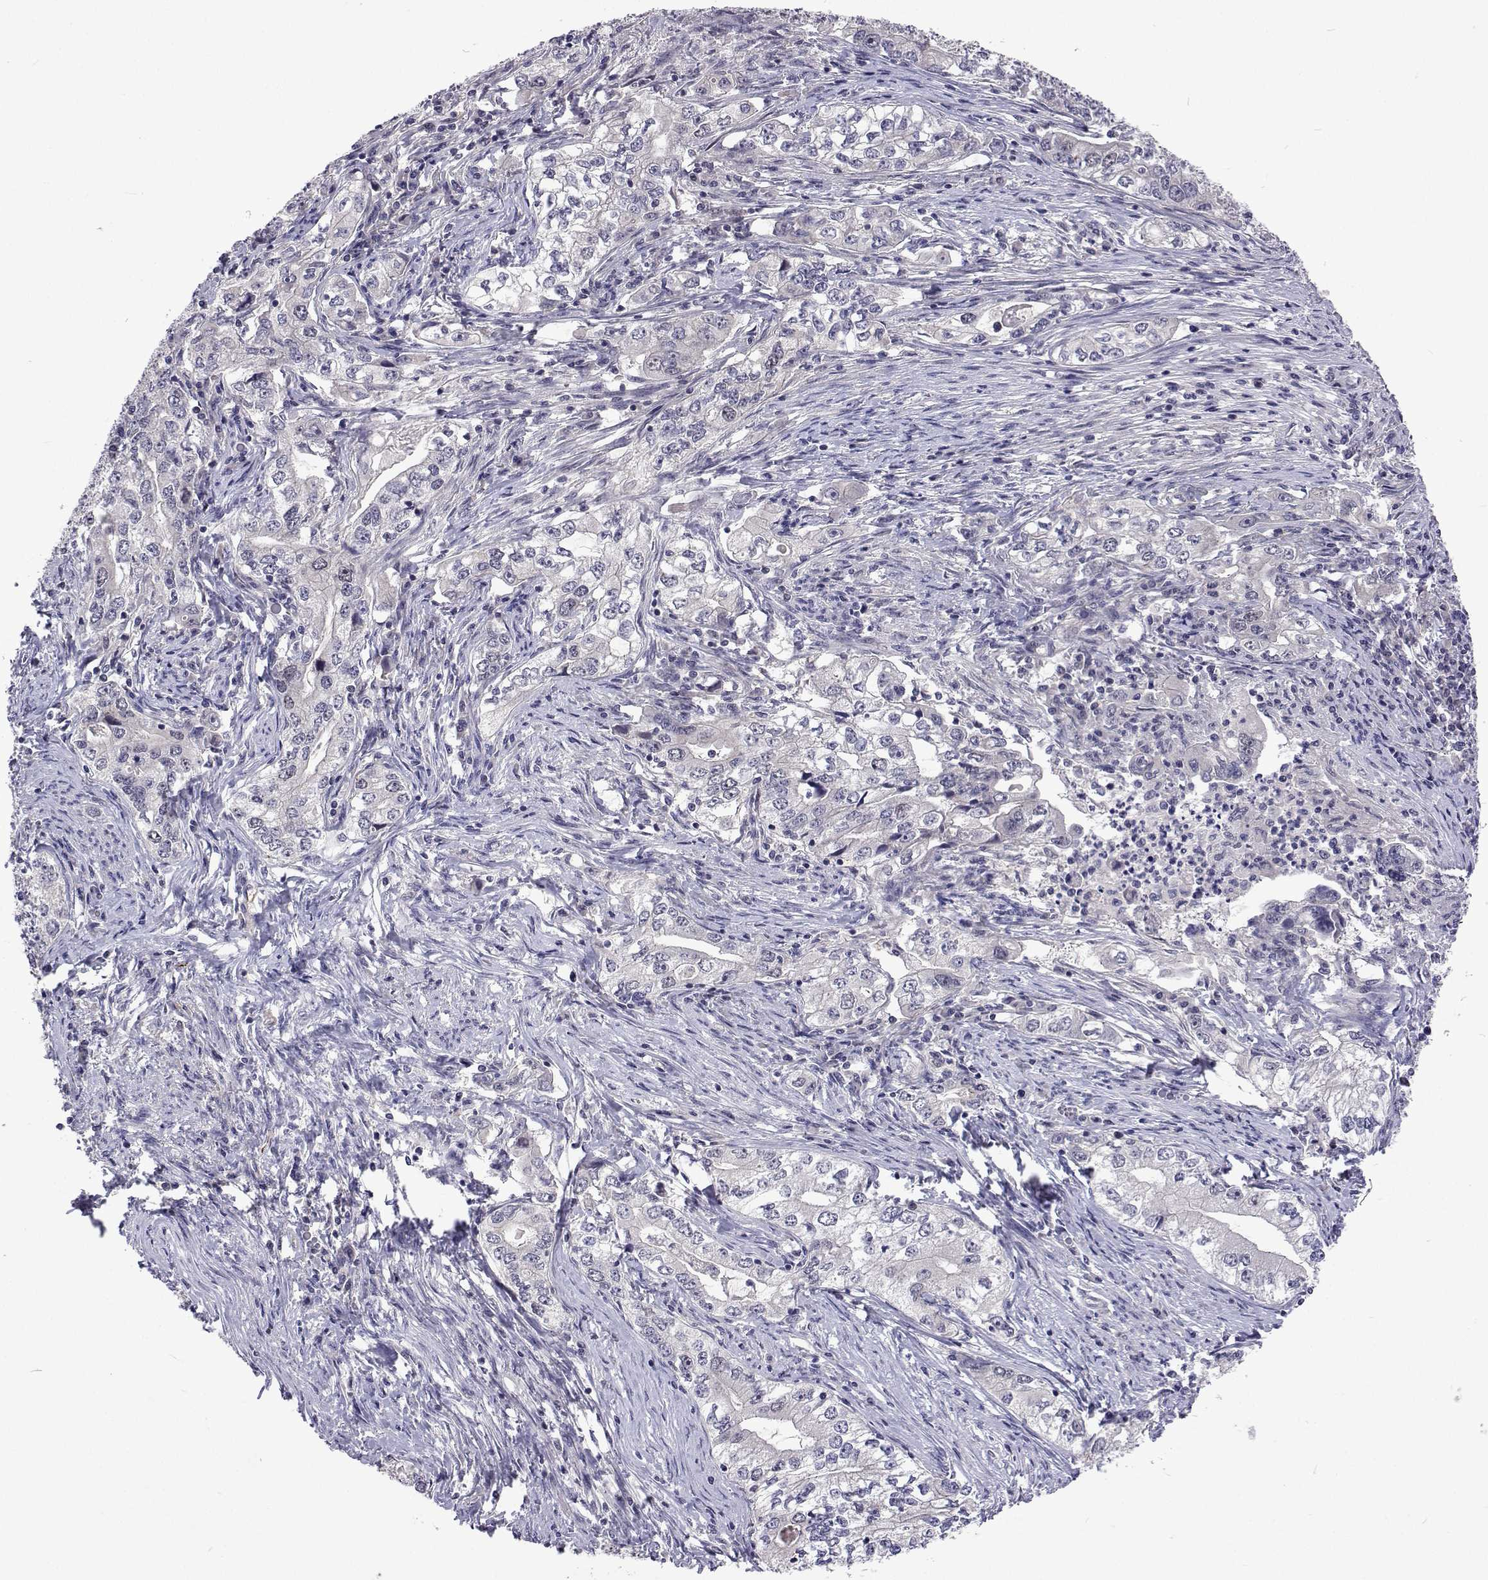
{"staining": {"intensity": "negative", "quantity": "none", "location": "none"}, "tissue": "stomach cancer", "cell_type": "Tumor cells", "image_type": "cancer", "snomed": [{"axis": "morphology", "description": "Adenocarcinoma, NOS"}, {"axis": "topography", "description": "Stomach, lower"}], "caption": "A micrograph of stomach cancer (adenocarcinoma) stained for a protein reveals no brown staining in tumor cells.", "gene": "DHTKD1", "patient": {"sex": "female", "age": 72}}